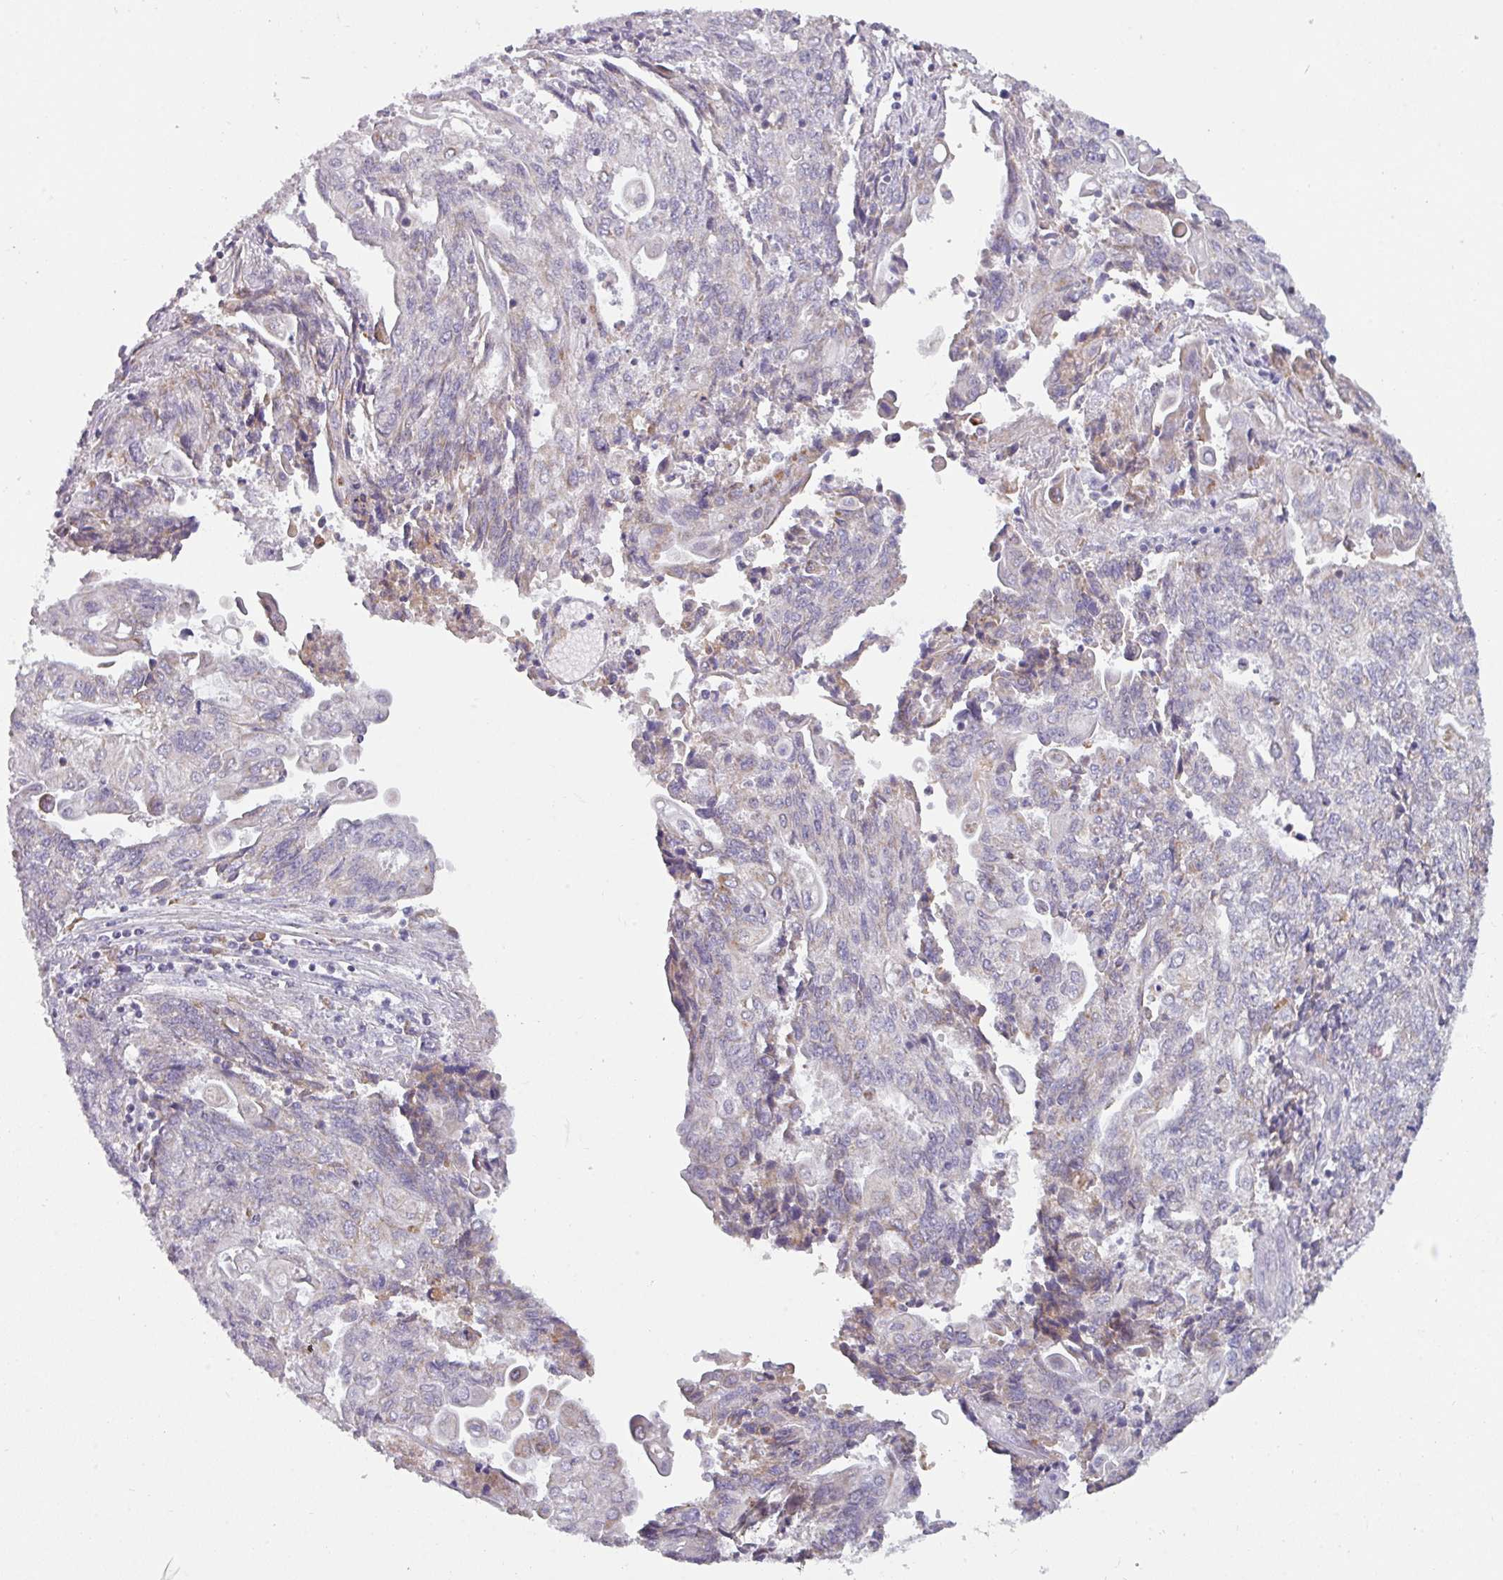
{"staining": {"intensity": "negative", "quantity": "none", "location": "none"}, "tissue": "endometrial cancer", "cell_type": "Tumor cells", "image_type": "cancer", "snomed": [{"axis": "morphology", "description": "Adenocarcinoma, NOS"}, {"axis": "topography", "description": "Endometrium"}], "caption": "There is no significant expression in tumor cells of endometrial cancer (adenocarcinoma). (DAB (3,3'-diaminobenzidine) IHC visualized using brightfield microscopy, high magnification).", "gene": "C2orf68", "patient": {"sex": "female", "age": 54}}